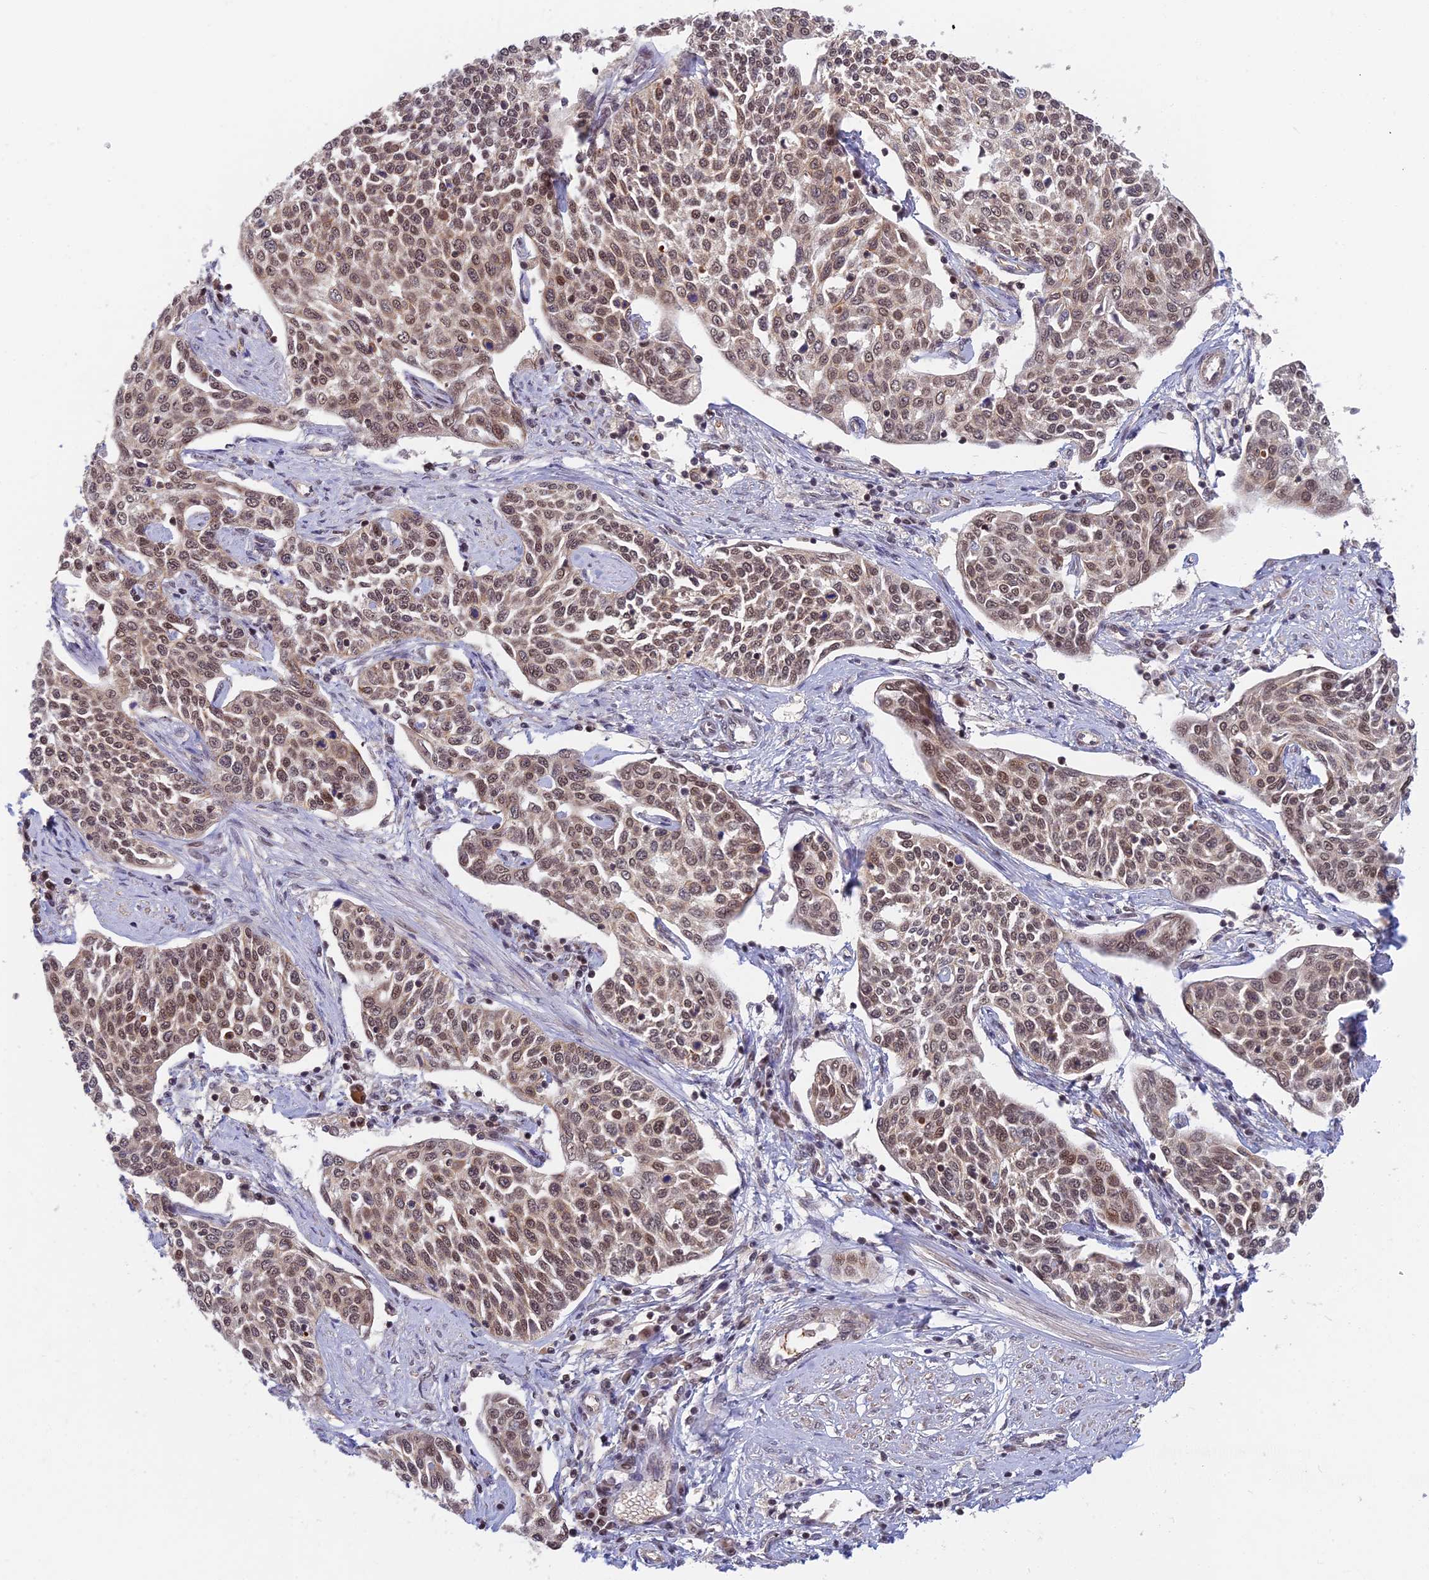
{"staining": {"intensity": "moderate", "quantity": ">75%", "location": "nuclear"}, "tissue": "cervical cancer", "cell_type": "Tumor cells", "image_type": "cancer", "snomed": [{"axis": "morphology", "description": "Squamous cell carcinoma, NOS"}, {"axis": "topography", "description": "Cervix"}], "caption": "Protein staining of squamous cell carcinoma (cervical) tissue demonstrates moderate nuclear positivity in approximately >75% of tumor cells.", "gene": "TCEA2", "patient": {"sex": "female", "age": 34}}